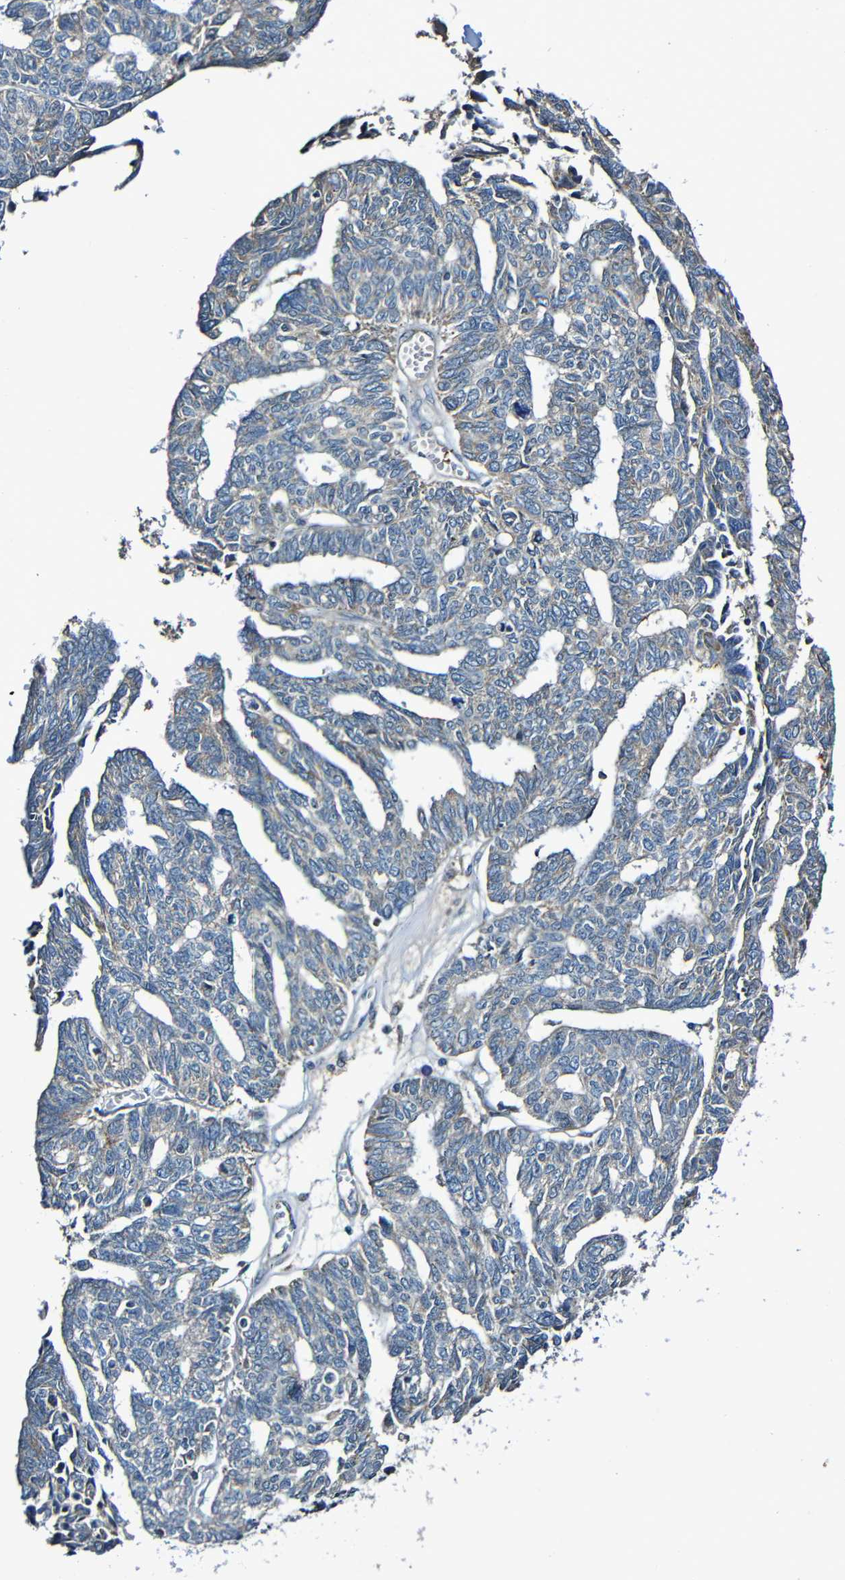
{"staining": {"intensity": "weak", "quantity": "25%-75%", "location": "cytoplasmic/membranous"}, "tissue": "ovarian cancer", "cell_type": "Tumor cells", "image_type": "cancer", "snomed": [{"axis": "morphology", "description": "Cystadenocarcinoma, serous, NOS"}, {"axis": "topography", "description": "Ovary"}], "caption": "Human serous cystadenocarcinoma (ovarian) stained with a brown dye shows weak cytoplasmic/membranous positive staining in about 25%-75% of tumor cells.", "gene": "ADAM15", "patient": {"sex": "female", "age": 79}}